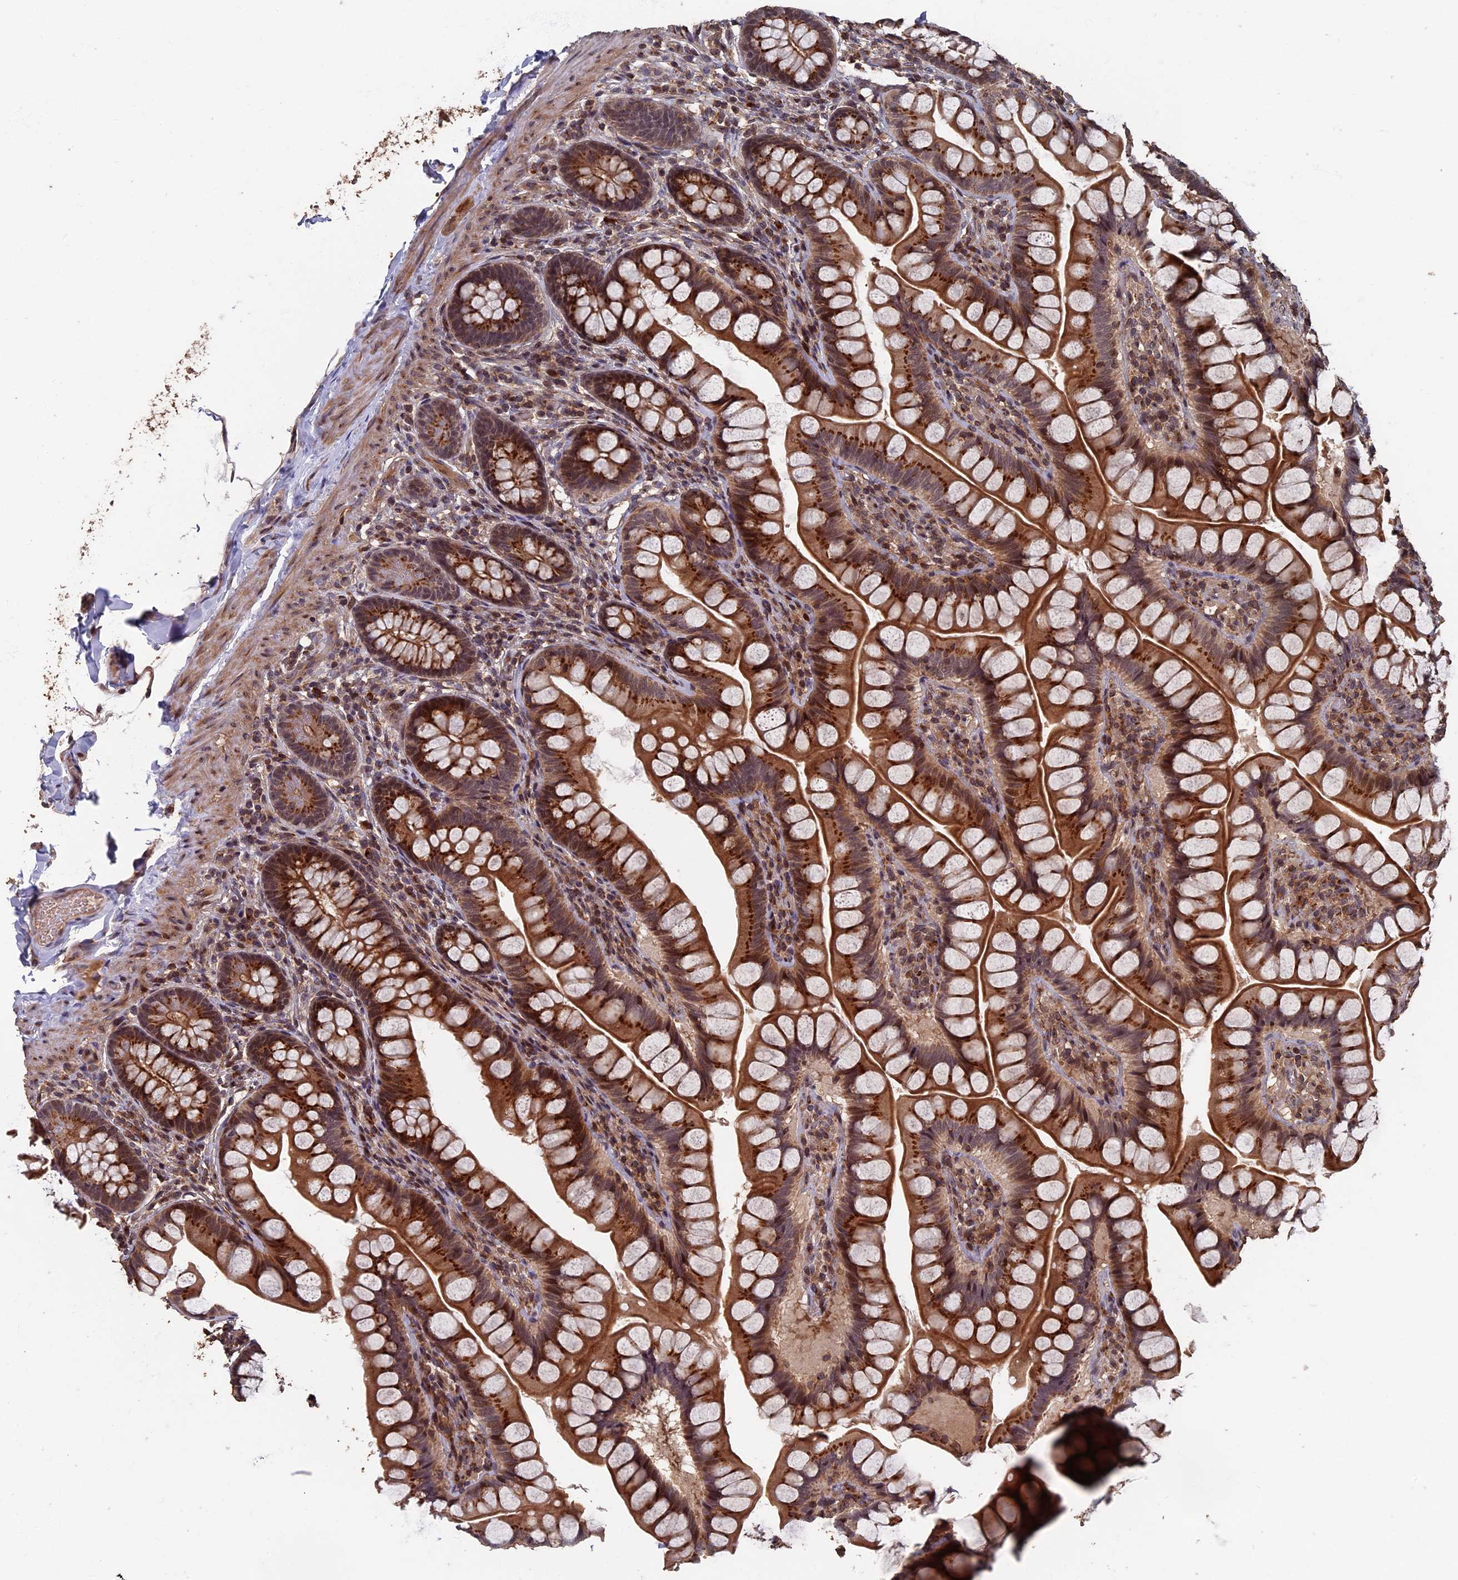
{"staining": {"intensity": "moderate", "quantity": ">75%", "location": "cytoplasmic/membranous"}, "tissue": "small intestine", "cell_type": "Glandular cells", "image_type": "normal", "snomed": [{"axis": "morphology", "description": "Normal tissue, NOS"}, {"axis": "topography", "description": "Small intestine"}], "caption": "A high-resolution histopathology image shows IHC staining of normal small intestine, which displays moderate cytoplasmic/membranous expression in about >75% of glandular cells. The staining is performed using DAB (3,3'-diaminobenzidine) brown chromogen to label protein expression. The nuclei are counter-stained blue using hematoxylin.", "gene": "RASGRF1", "patient": {"sex": "male", "age": 70}}